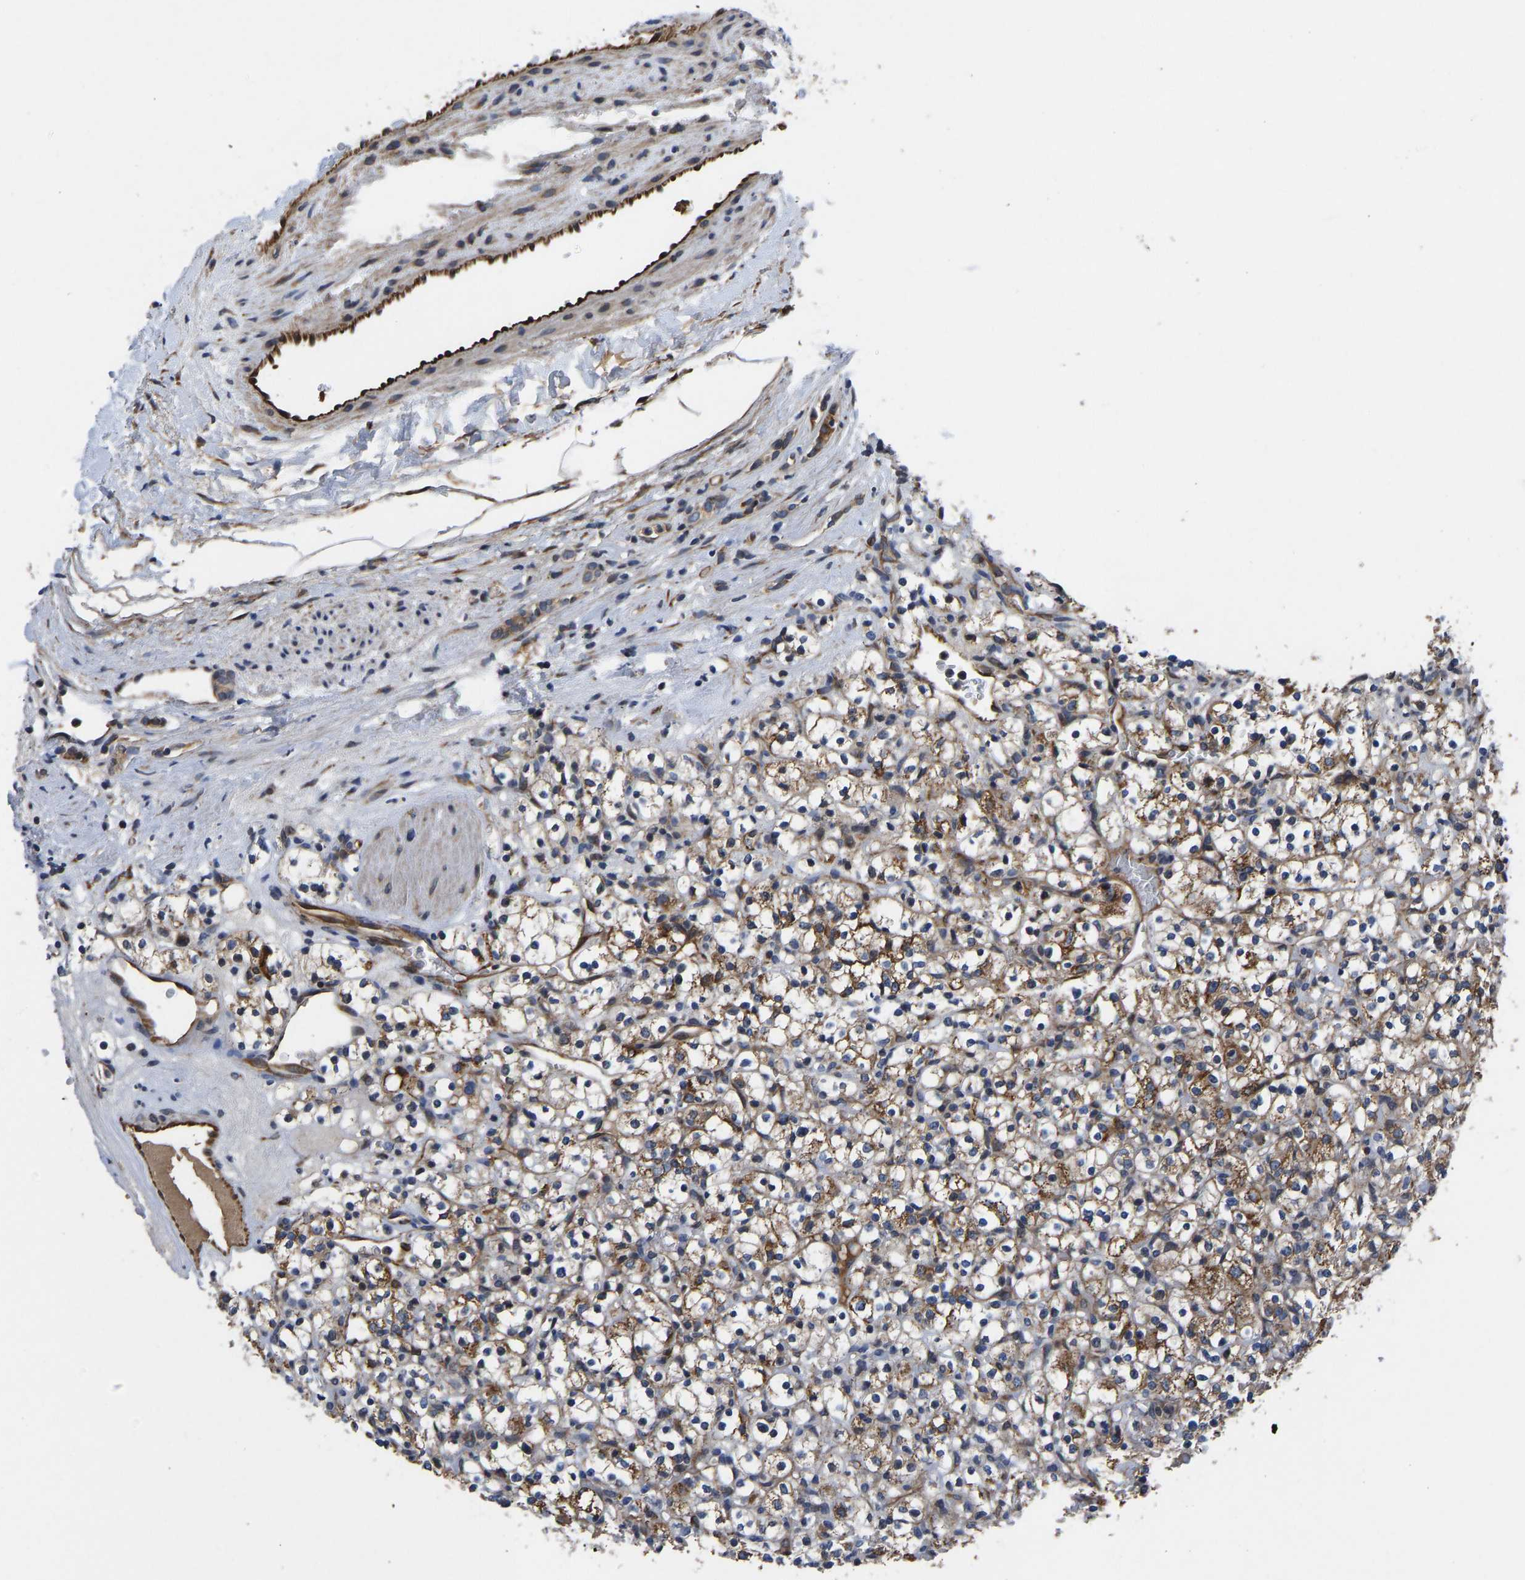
{"staining": {"intensity": "moderate", "quantity": ">75%", "location": "cytoplasmic/membranous"}, "tissue": "renal cancer", "cell_type": "Tumor cells", "image_type": "cancer", "snomed": [{"axis": "morphology", "description": "Normal tissue, NOS"}, {"axis": "morphology", "description": "Adenocarcinoma, NOS"}, {"axis": "topography", "description": "Kidney"}], "caption": "Protein expression analysis of human renal cancer reveals moderate cytoplasmic/membranous positivity in about >75% of tumor cells. (IHC, brightfield microscopy, high magnification).", "gene": "FRRS1", "patient": {"sex": "female", "age": 72}}